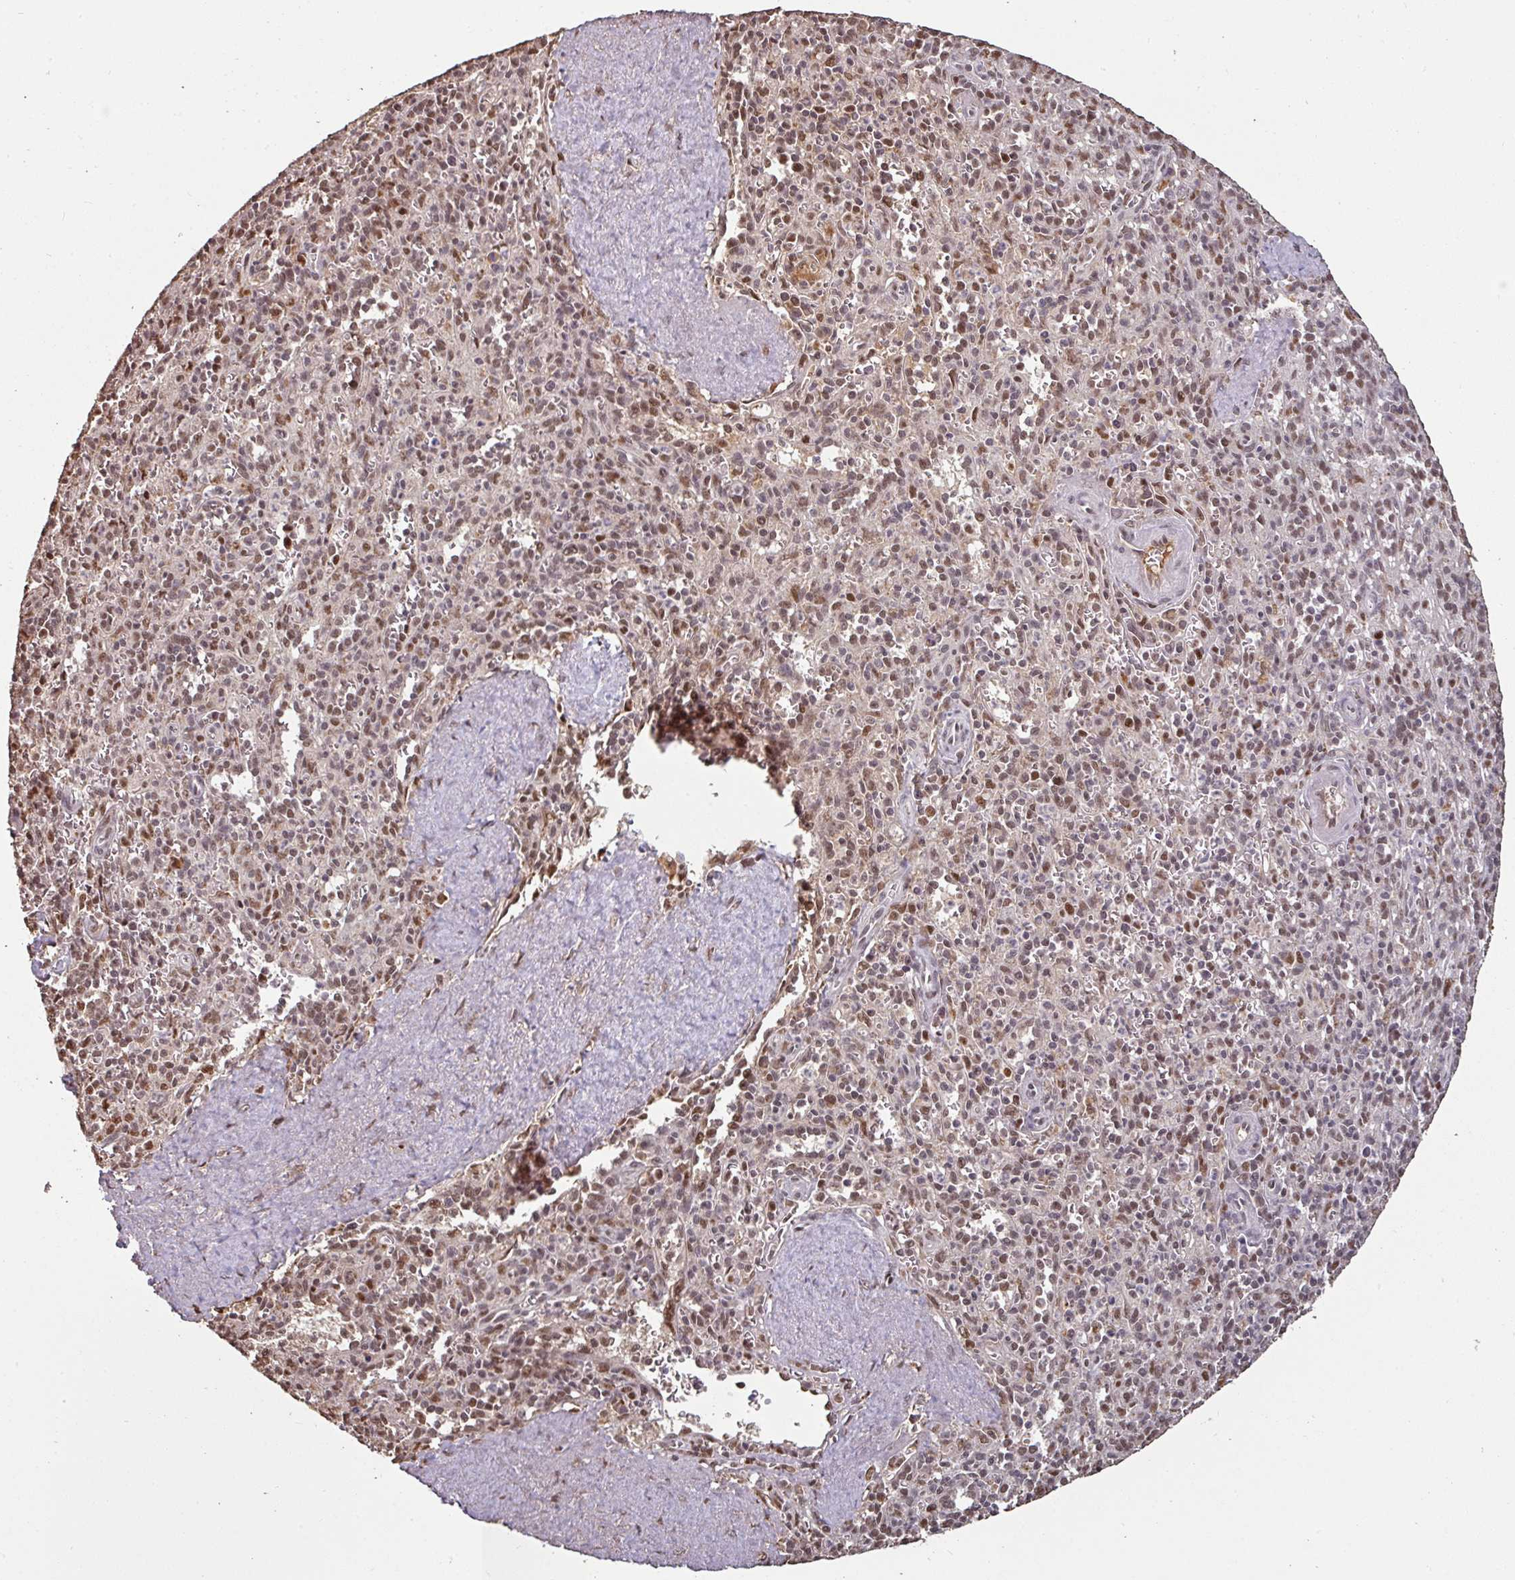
{"staining": {"intensity": "moderate", "quantity": ">75%", "location": "nuclear"}, "tissue": "spleen", "cell_type": "Cells in red pulp", "image_type": "normal", "snomed": [{"axis": "morphology", "description": "Normal tissue, NOS"}, {"axis": "topography", "description": "Spleen"}], "caption": "About >75% of cells in red pulp in benign human spleen show moderate nuclear protein expression as visualized by brown immunohistochemical staining.", "gene": "POLD1", "patient": {"sex": "female", "age": 70}}